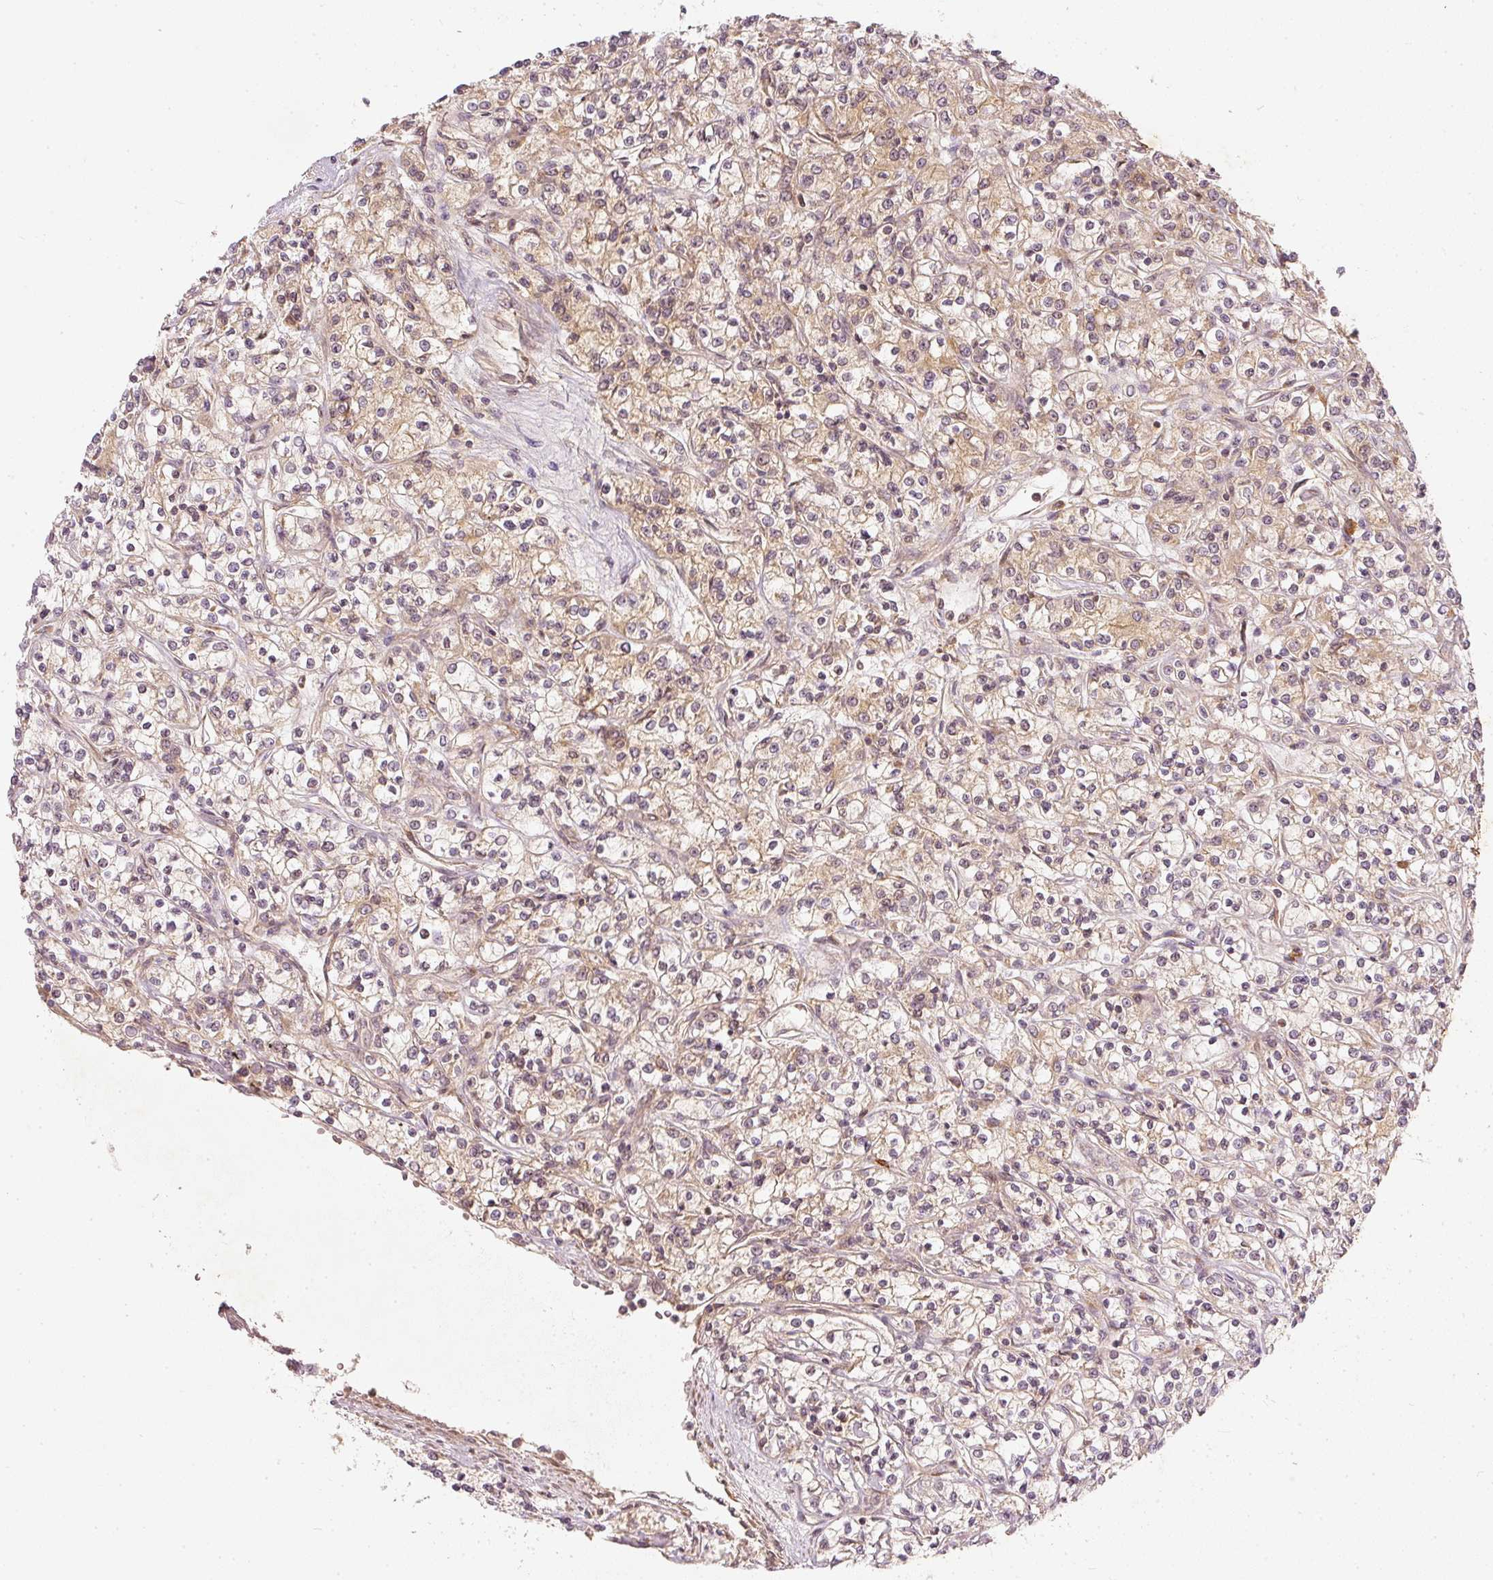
{"staining": {"intensity": "weak", "quantity": "25%-75%", "location": "cytoplasmic/membranous"}, "tissue": "renal cancer", "cell_type": "Tumor cells", "image_type": "cancer", "snomed": [{"axis": "morphology", "description": "Adenocarcinoma, NOS"}, {"axis": "topography", "description": "Kidney"}], "caption": "Renal adenocarcinoma was stained to show a protein in brown. There is low levels of weak cytoplasmic/membranous expression in about 25%-75% of tumor cells.", "gene": "ZNF580", "patient": {"sex": "female", "age": 59}}